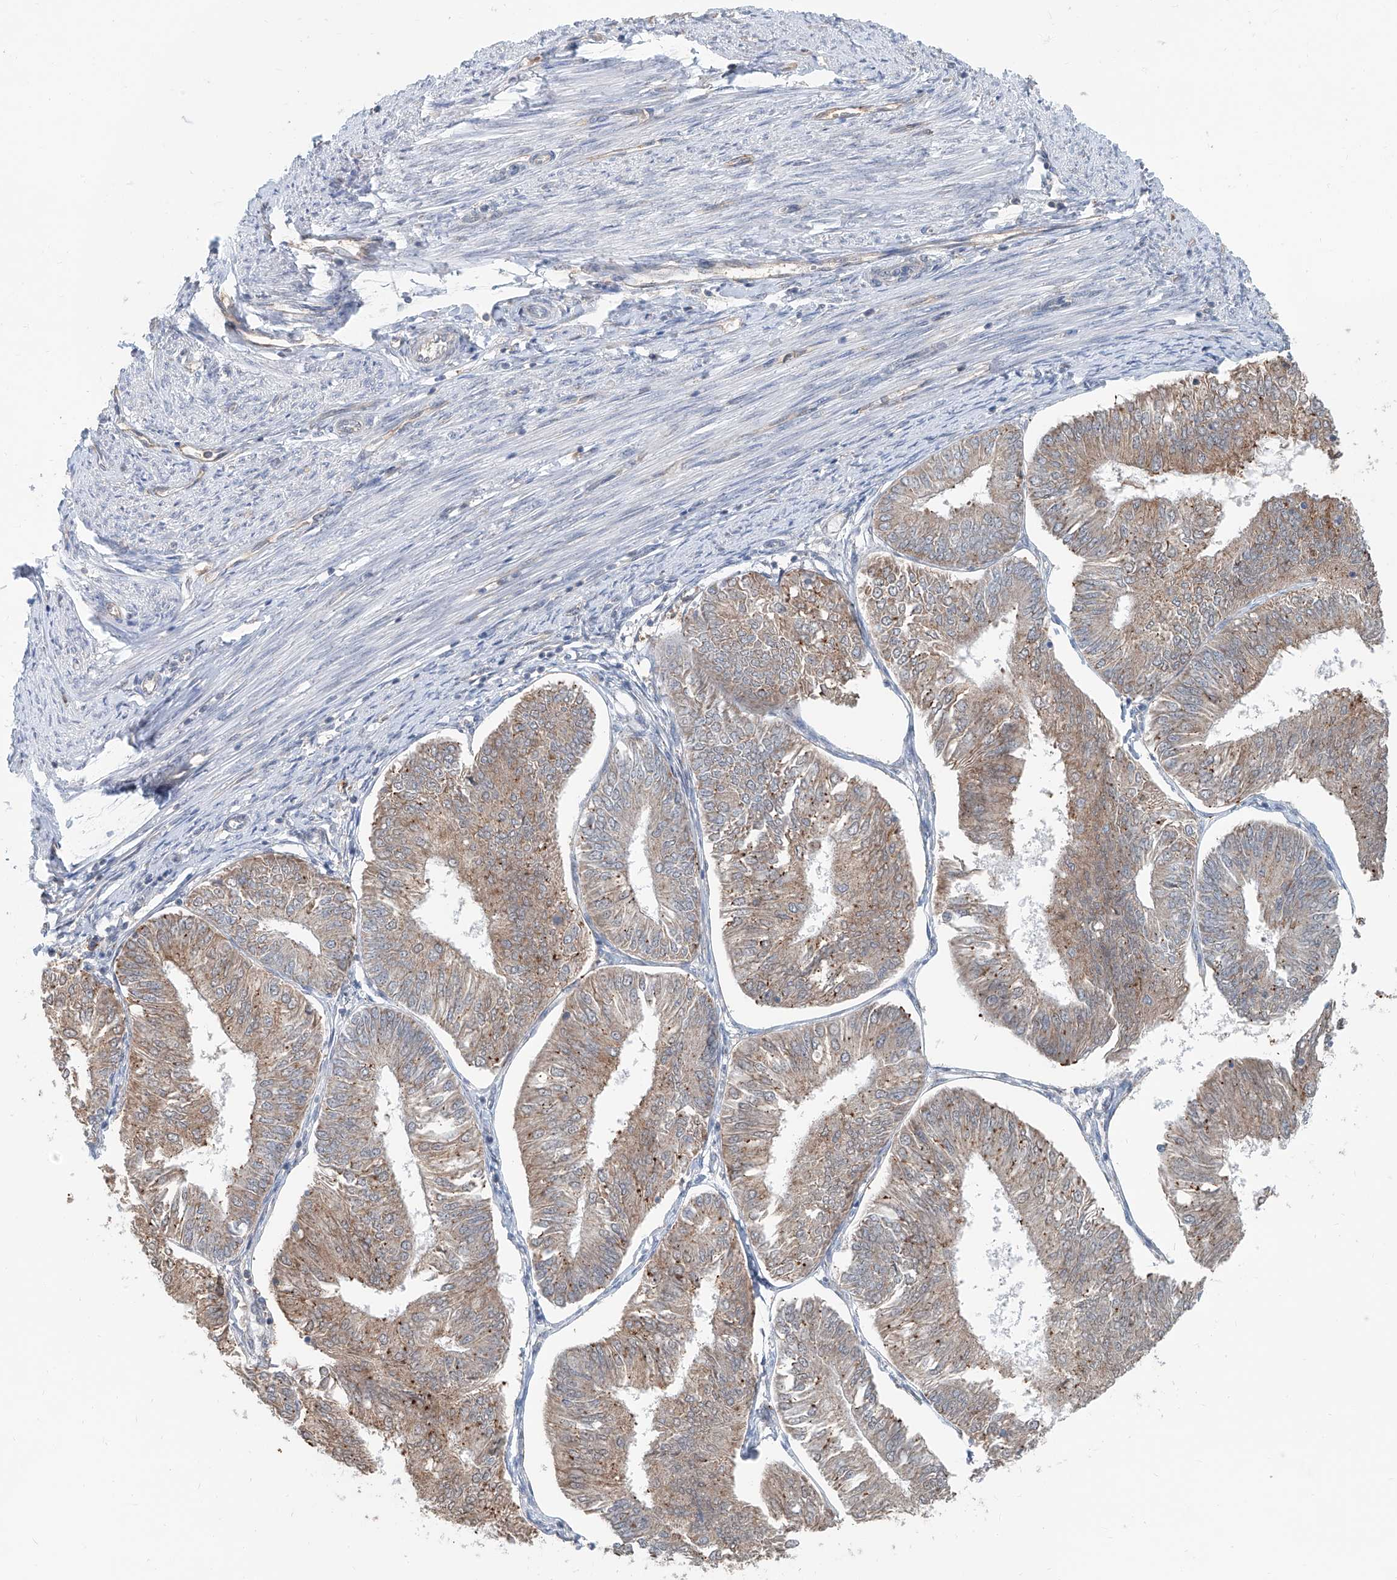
{"staining": {"intensity": "weak", "quantity": ">75%", "location": "cytoplasmic/membranous"}, "tissue": "endometrial cancer", "cell_type": "Tumor cells", "image_type": "cancer", "snomed": [{"axis": "morphology", "description": "Adenocarcinoma, NOS"}, {"axis": "topography", "description": "Endometrium"}], "caption": "High-power microscopy captured an immunohistochemistry (IHC) photomicrograph of endometrial adenocarcinoma, revealing weak cytoplasmic/membranous staining in approximately >75% of tumor cells. (DAB (3,3'-diaminobenzidine) IHC with brightfield microscopy, high magnification).", "gene": "KCNK10", "patient": {"sex": "female", "age": 58}}